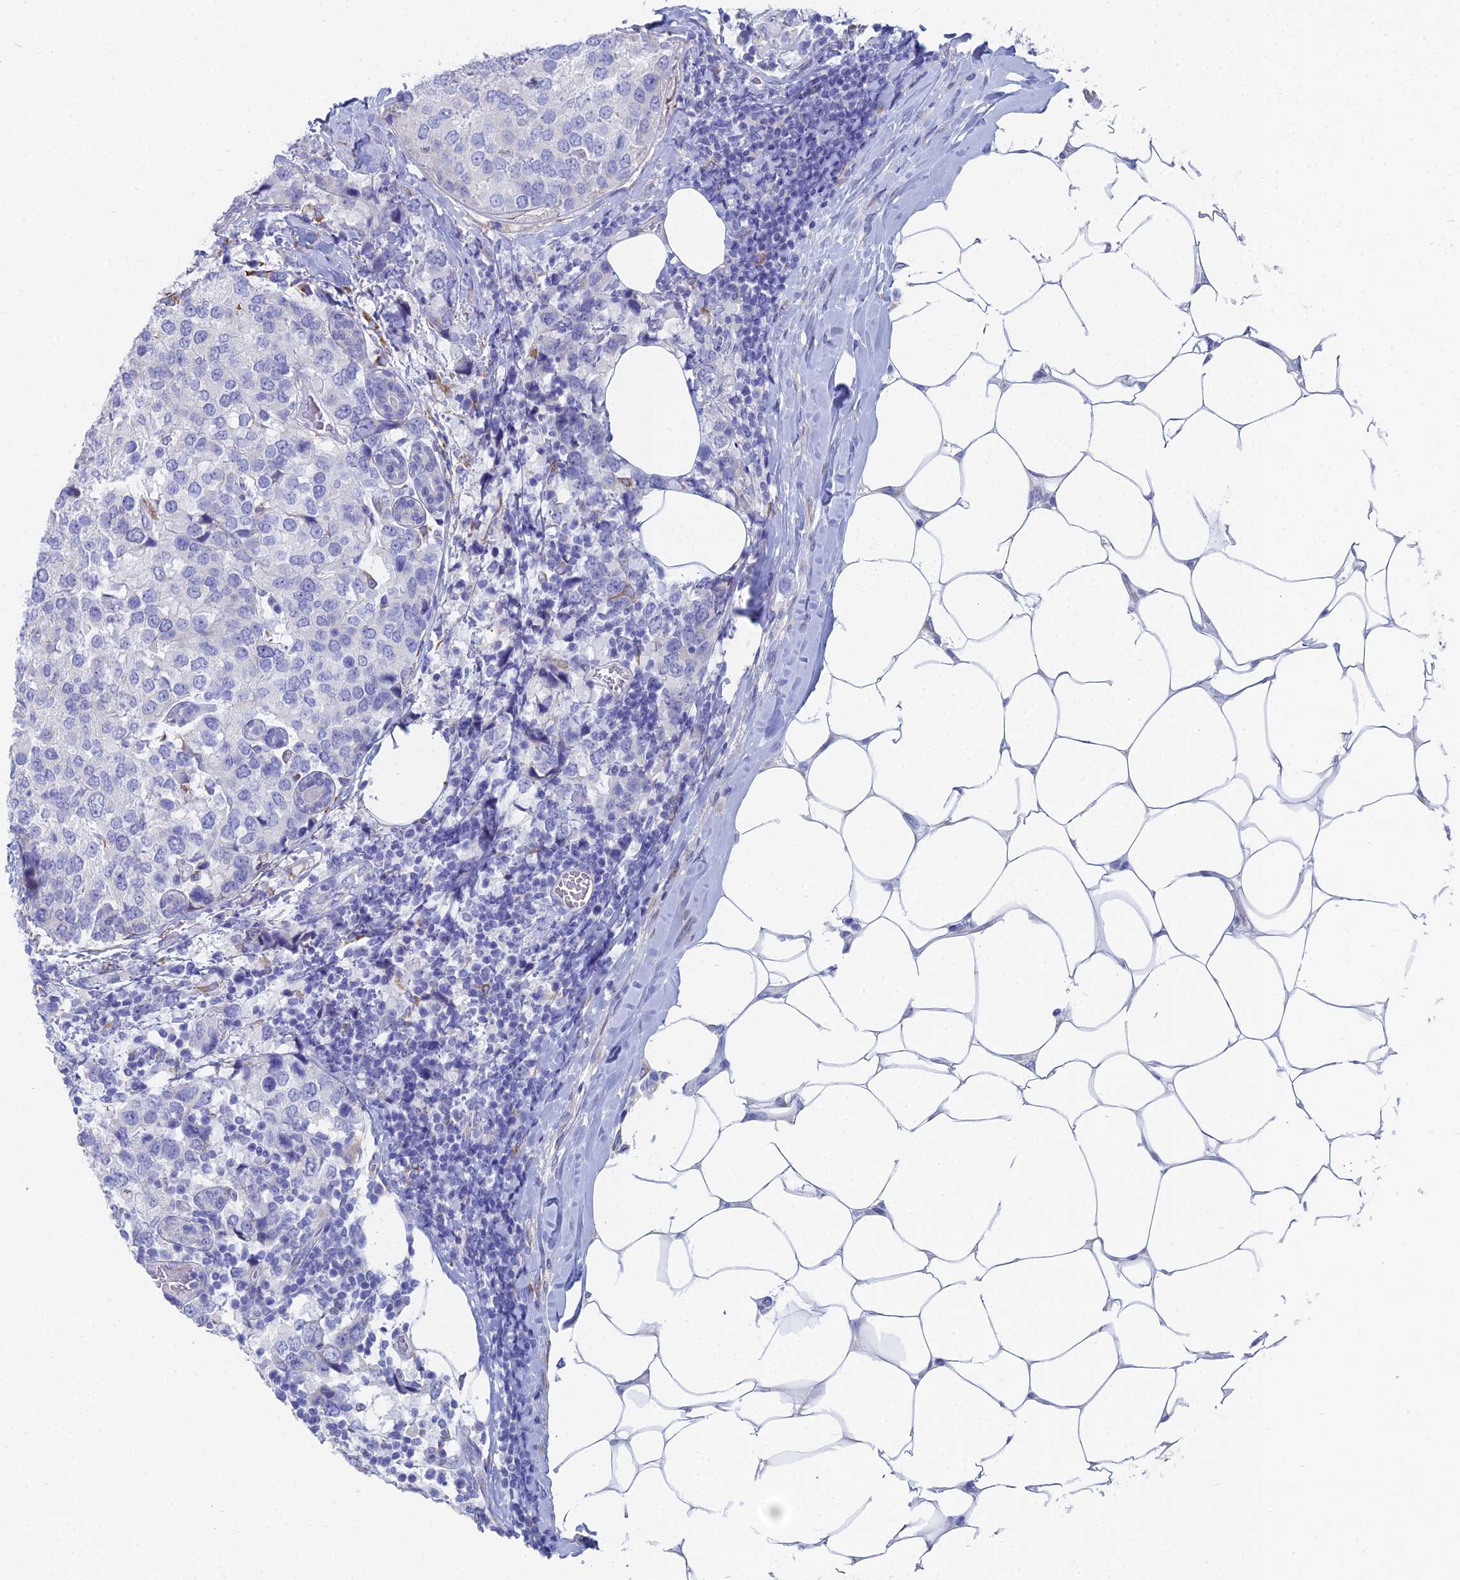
{"staining": {"intensity": "negative", "quantity": "none", "location": "none"}, "tissue": "breast cancer", "cell_type": "Tumor cells", "image_type": "cancer", "snomed": [{"axis": "morphology", "description": "Lobular carcinoma"}, {"axis": "topography", "description": "Breast"}], "caption": "Immunohistochemistry (IHC) image of neoplastic tissue: breast lobular carcinoma stained with DAB displays no significant protein positivity in tumor cells.", "gene": "TNNT3", "patient": {"sex": "female", "age": 59}}